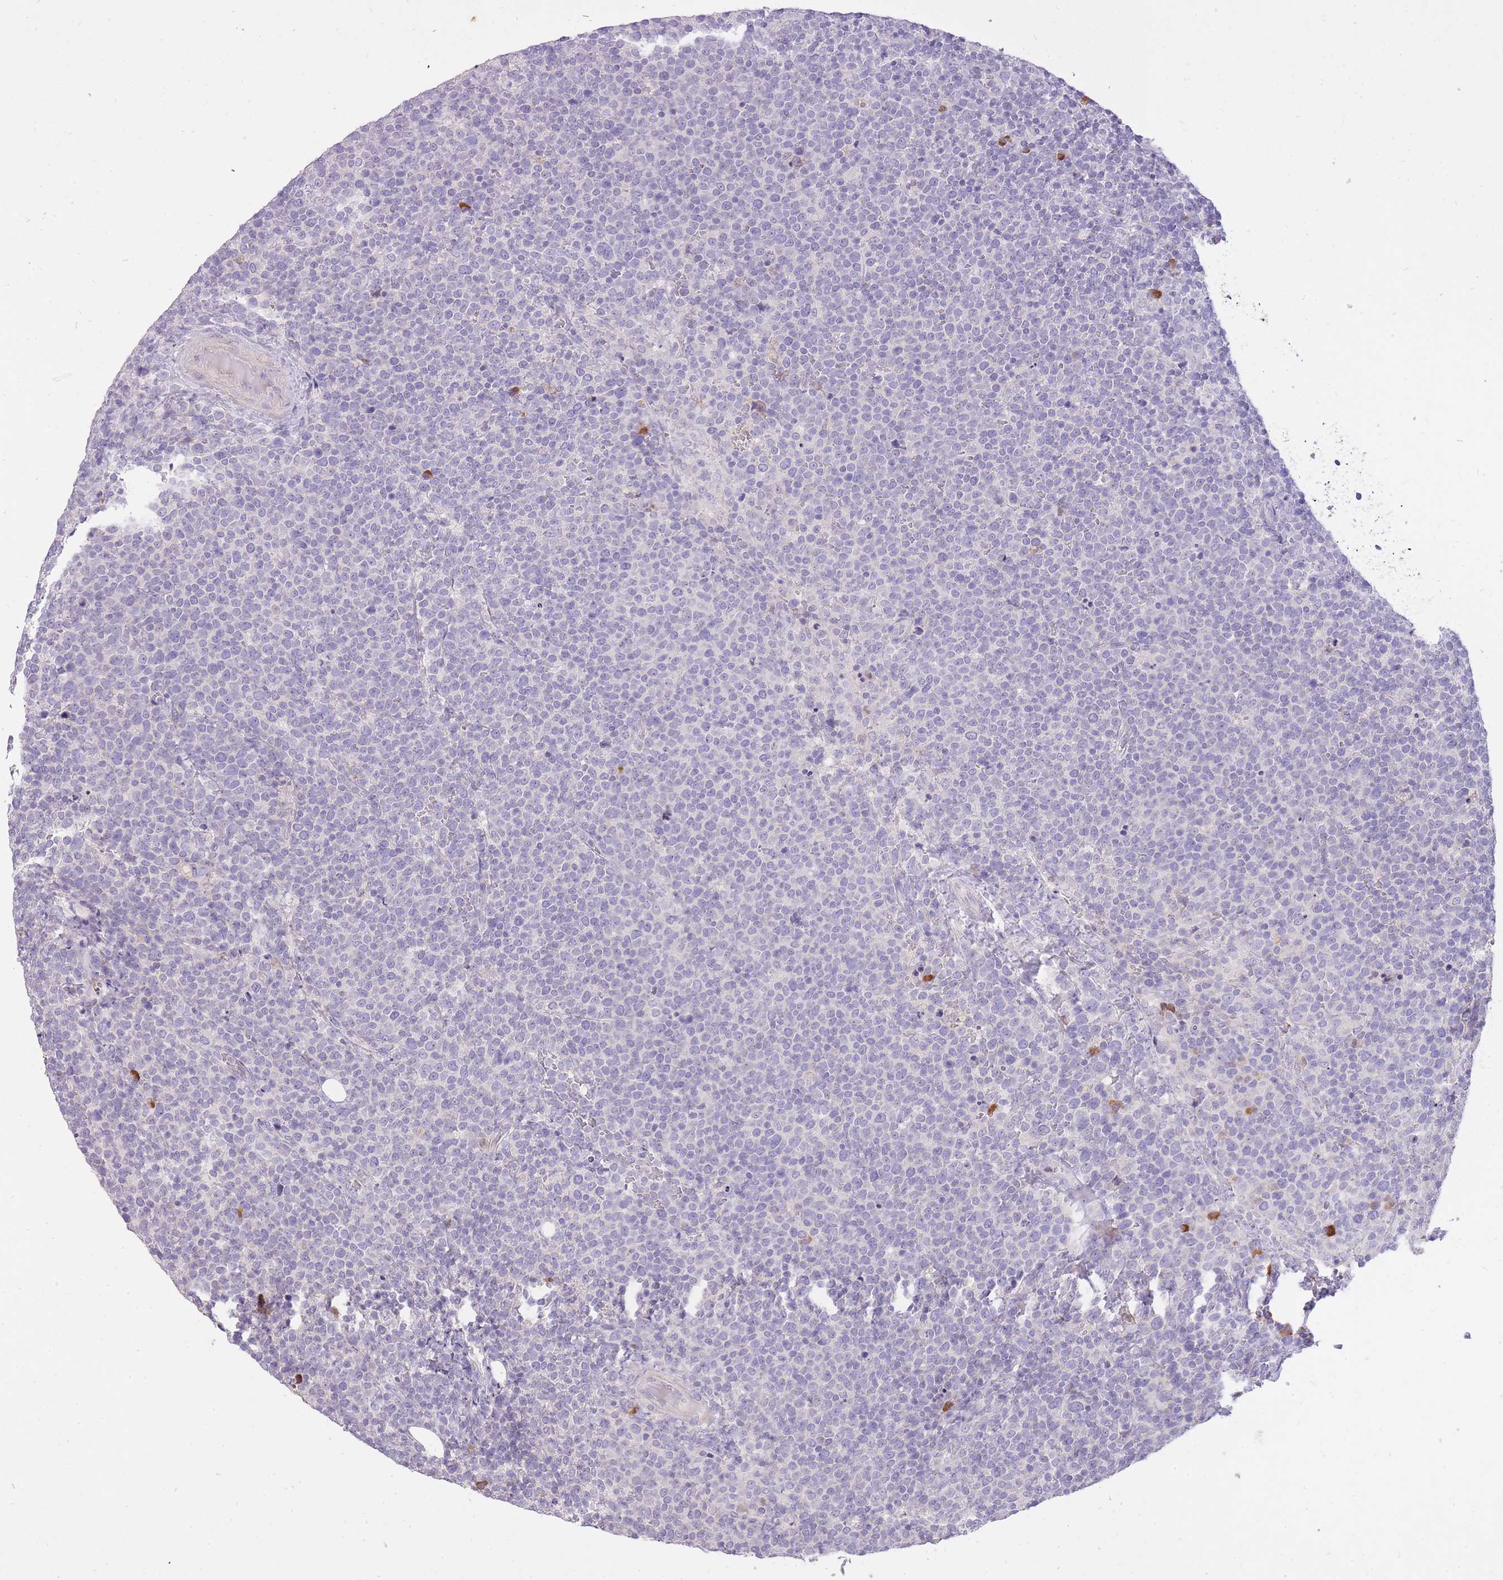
{"staining": {"intensity": "negative", "quantity": "none", "location": "none"}, "tissue": "lymphoma", "cell_type": "Tumor cells", "image_type": "cancer", "snomed": [{"axis": "morphology", "description": "Malignant lymphoma, non-Hodgkin's type, High grade"}, {"axis": "topography", "description": "Lymph node"}], "caption": "Protein analysis of high-grade malignant lymphoma, non-Hodgkin's type demonstrates no significant staining in tumor cells.", "gene": "FRG2C", "patient": {"sex": "male", "age": 61}}